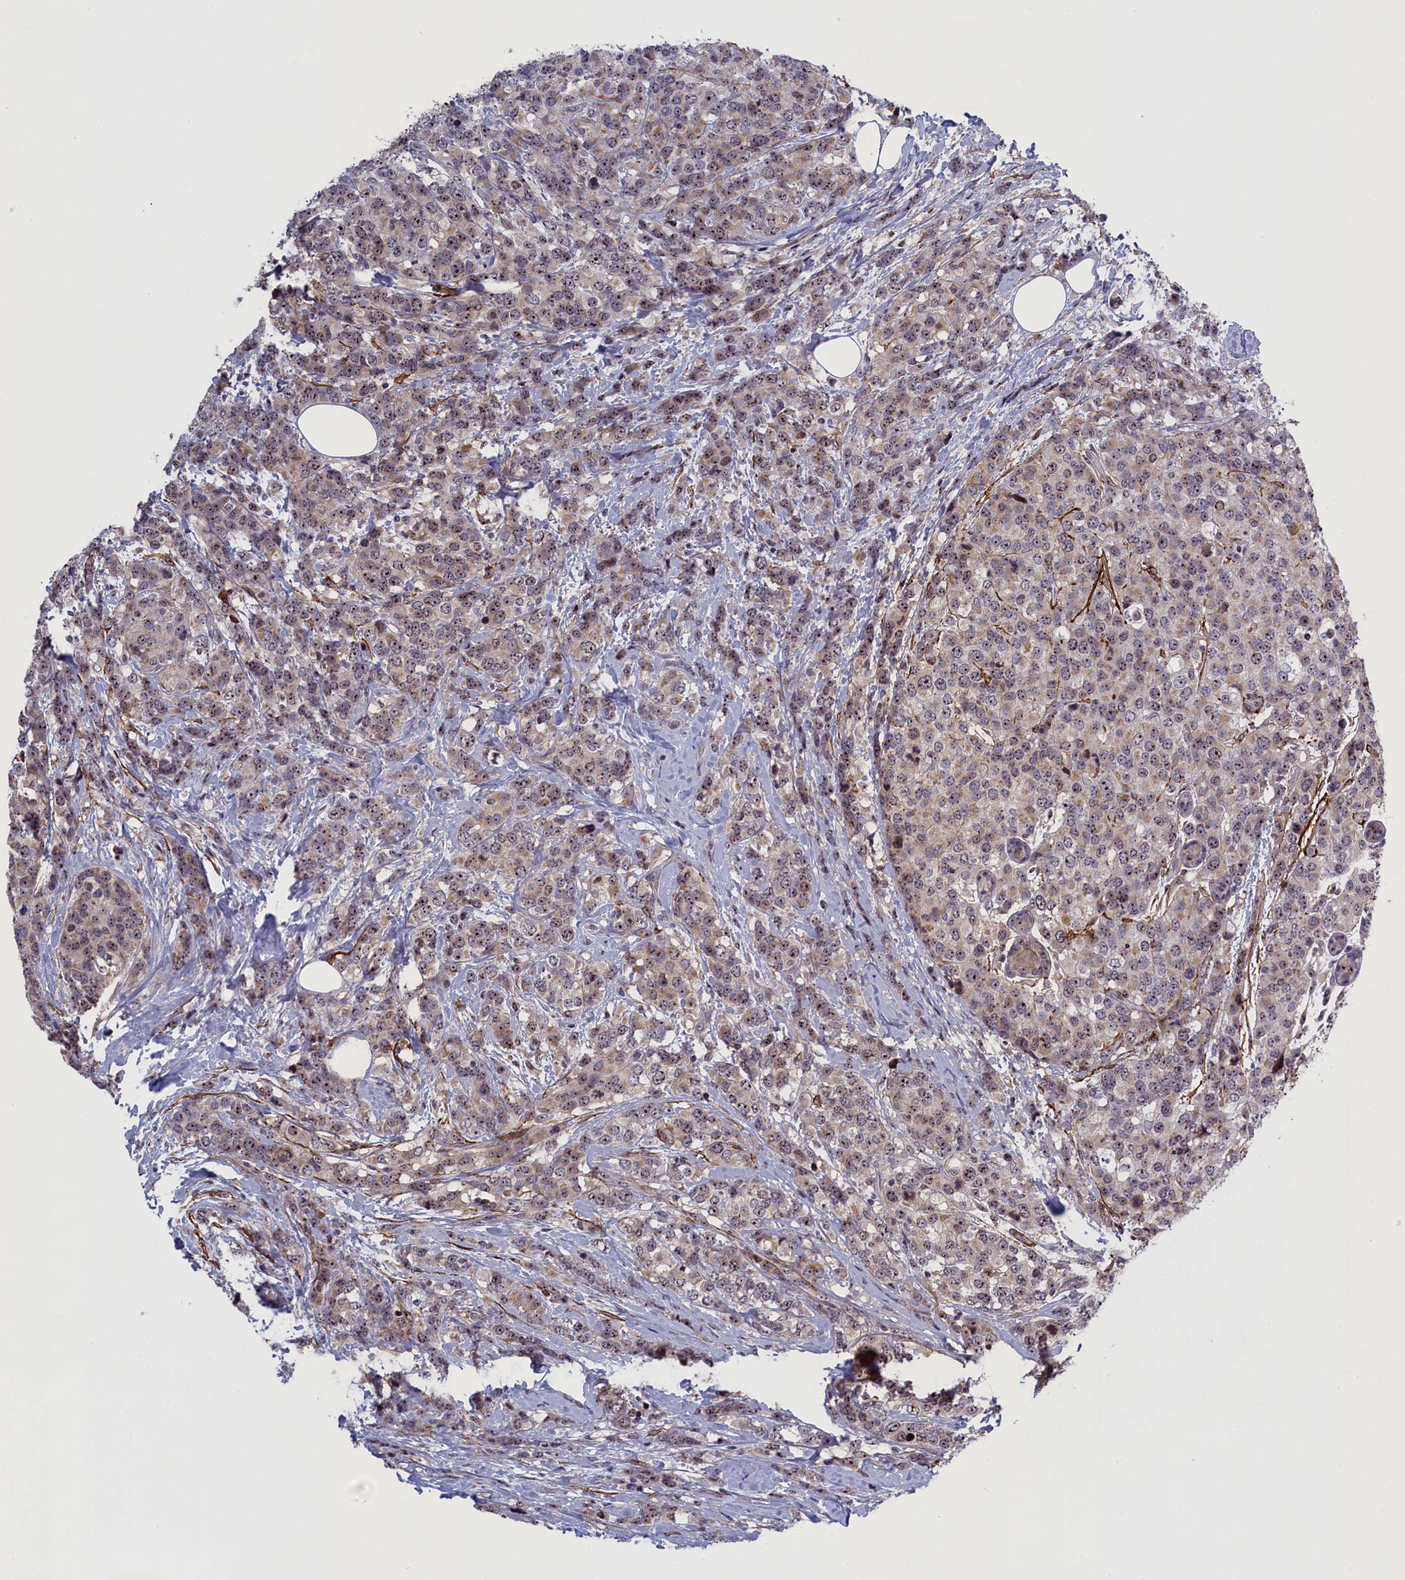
{"staining": {"intensity": "moderate", "quantity": ">75%", "location": "nuclear"}, "tissue": "breast cancer", "cell_type": "Tumor cells", "image_type": "cancer", "snomed": [{"axis": "morphology", "description": "Lobular carcinoma"}, {"axis": "topography", "description": "Breast"}], "caption": "Immunohistochemical staining of human breast lobular carcinoma shows medium levels of moderate nuclear staining in approximately >75% of tumor cells. (brown staining indicates protein expression, while blue staining denotes nuclei).", "gene": "PPAN", "patient": {"sex": "female", "age": 59}}